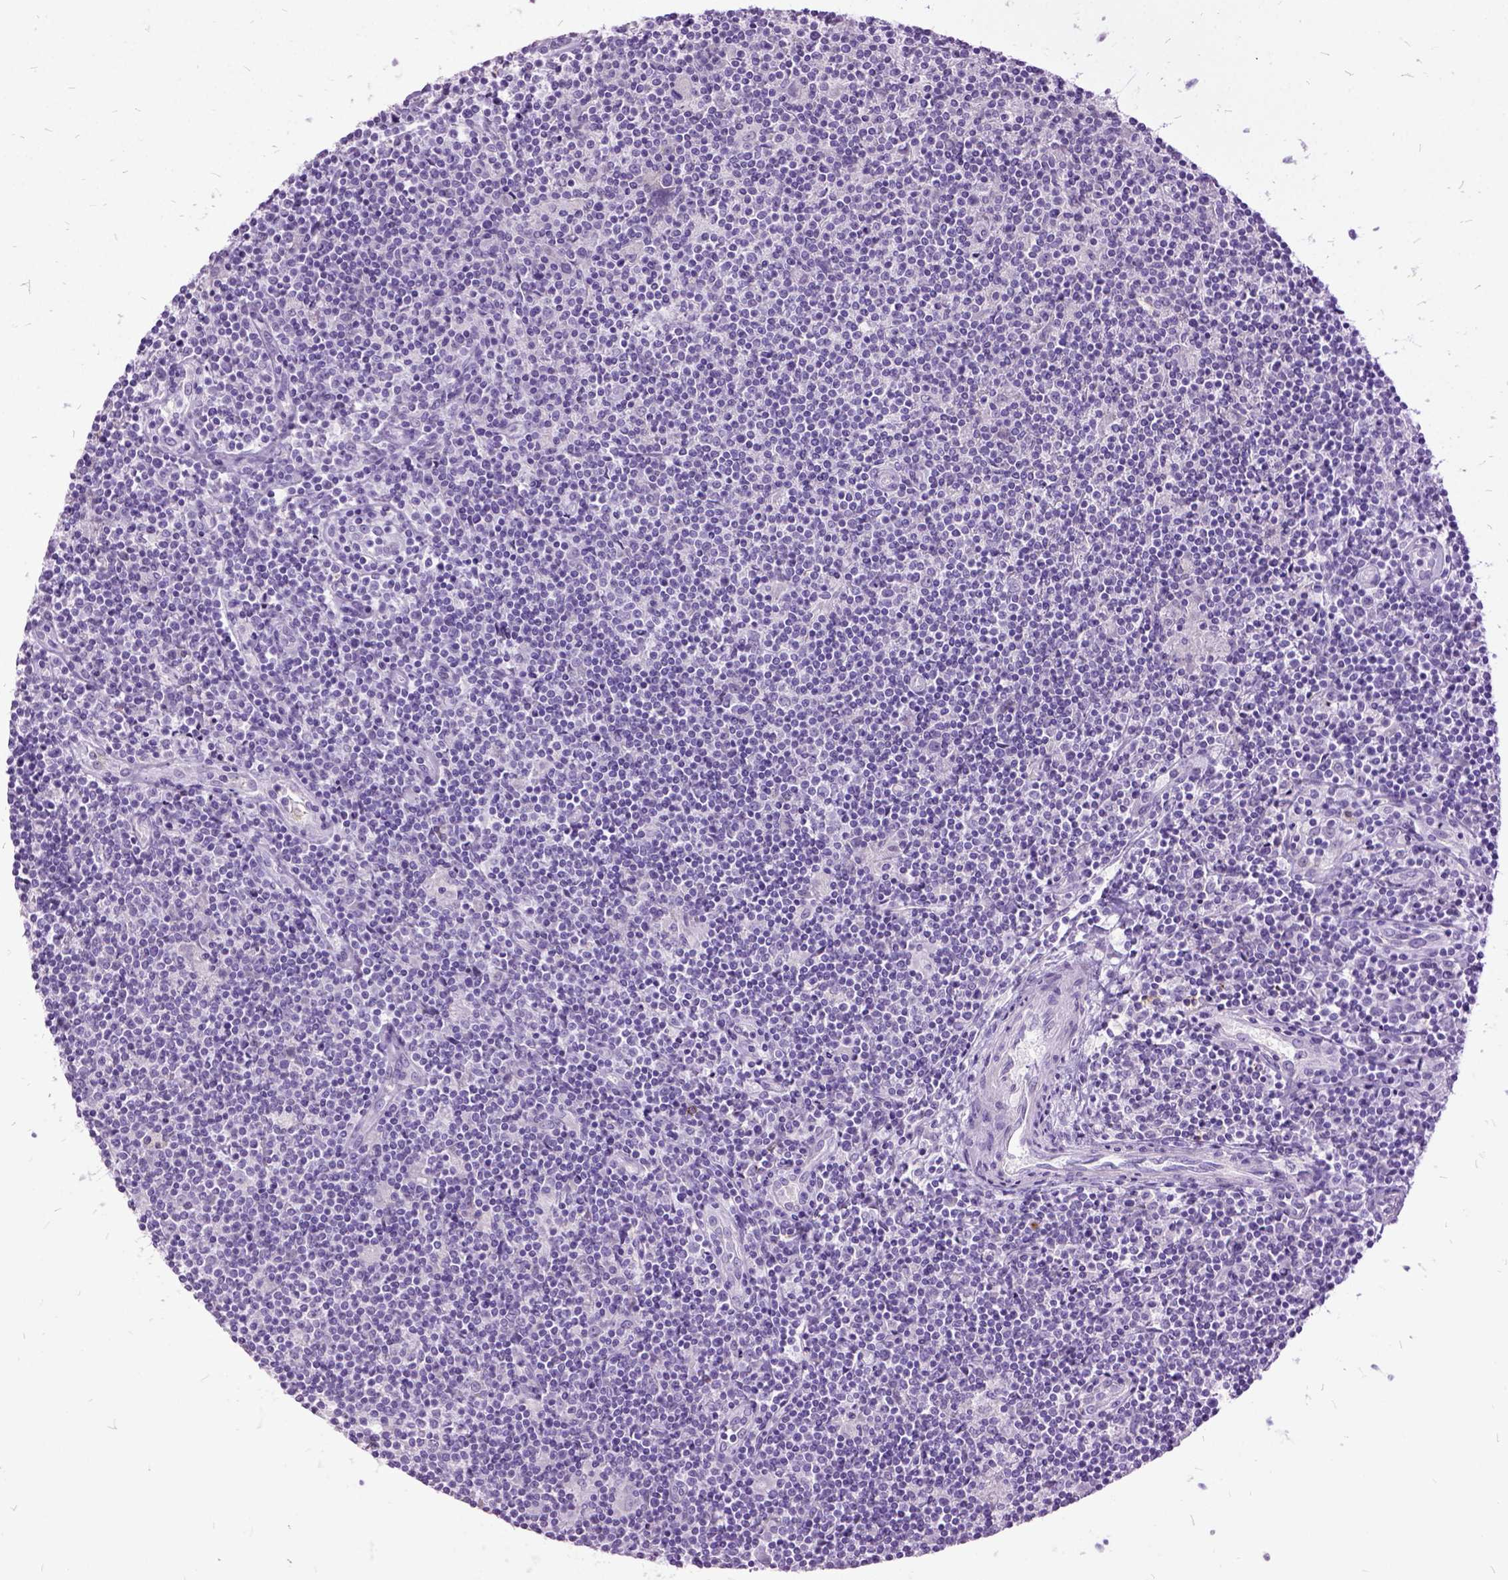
{"staining": {"intensity": "negative", "quantity": "none", "location": "none"}, "tissue": "lymphoma", "cell_type": "Tumor cells", "image_type": "cancer", "snomed": [{"axis": "morphology", "description": "Hodgkin's disease, NOS"}, {"axis": "topography", "description": "Lymph node"}], "caption": "An image of lymphoma stained for a protein exhibits no brown staining in tumor cells.", "gene": "MME", "patient": {"sex": "male", "age": 40}}